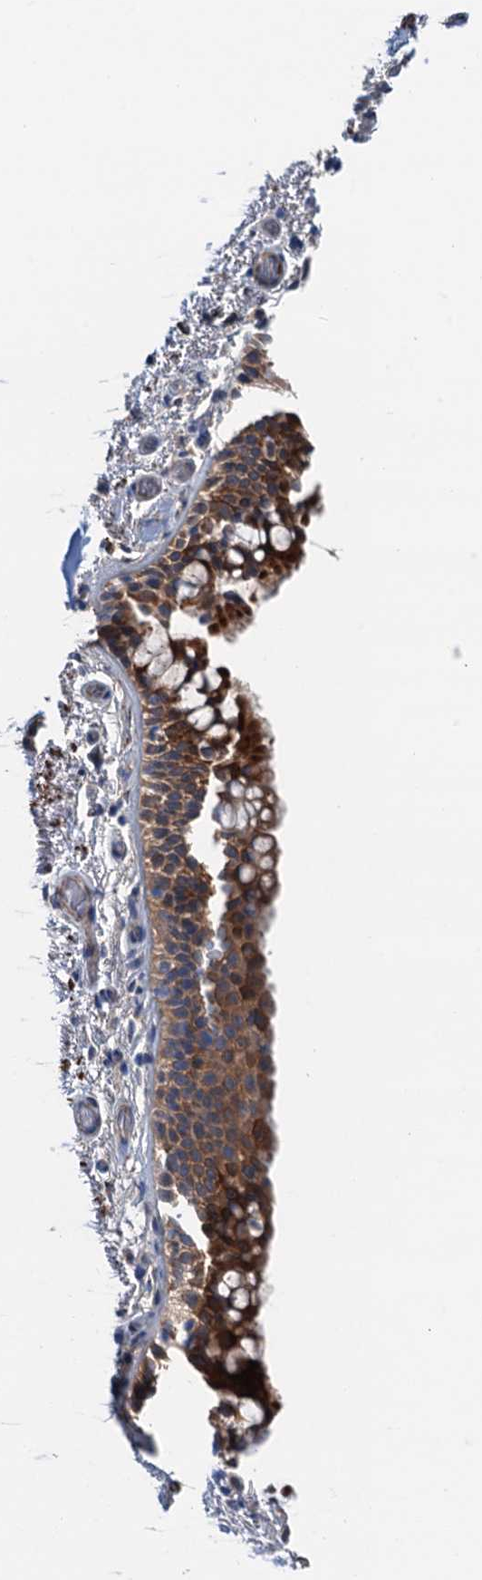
{"staining": {"intensity": "strong", "quantity": ">75%", "location": "cytoplasmic/membranous"}, "tissue": "bronchus", "cell_type": "Respiratory epithelial cells", "image_type": "normal", "snomed": [{"axis": "morphology", "description": "Normal tissue, NOS"}, {"axis": "topography", "description": "Bronchus"}], "caption": "Immunohistochemical staining of normal bronchus displays strong cytoplasmic/membranous protein positivity in about >75% of respiratory epithelial cells. (IHC, brightfield microscopy, high magnification).", "gene": "CSTPP1", "patient": {"sex": "male", "age": 65}}